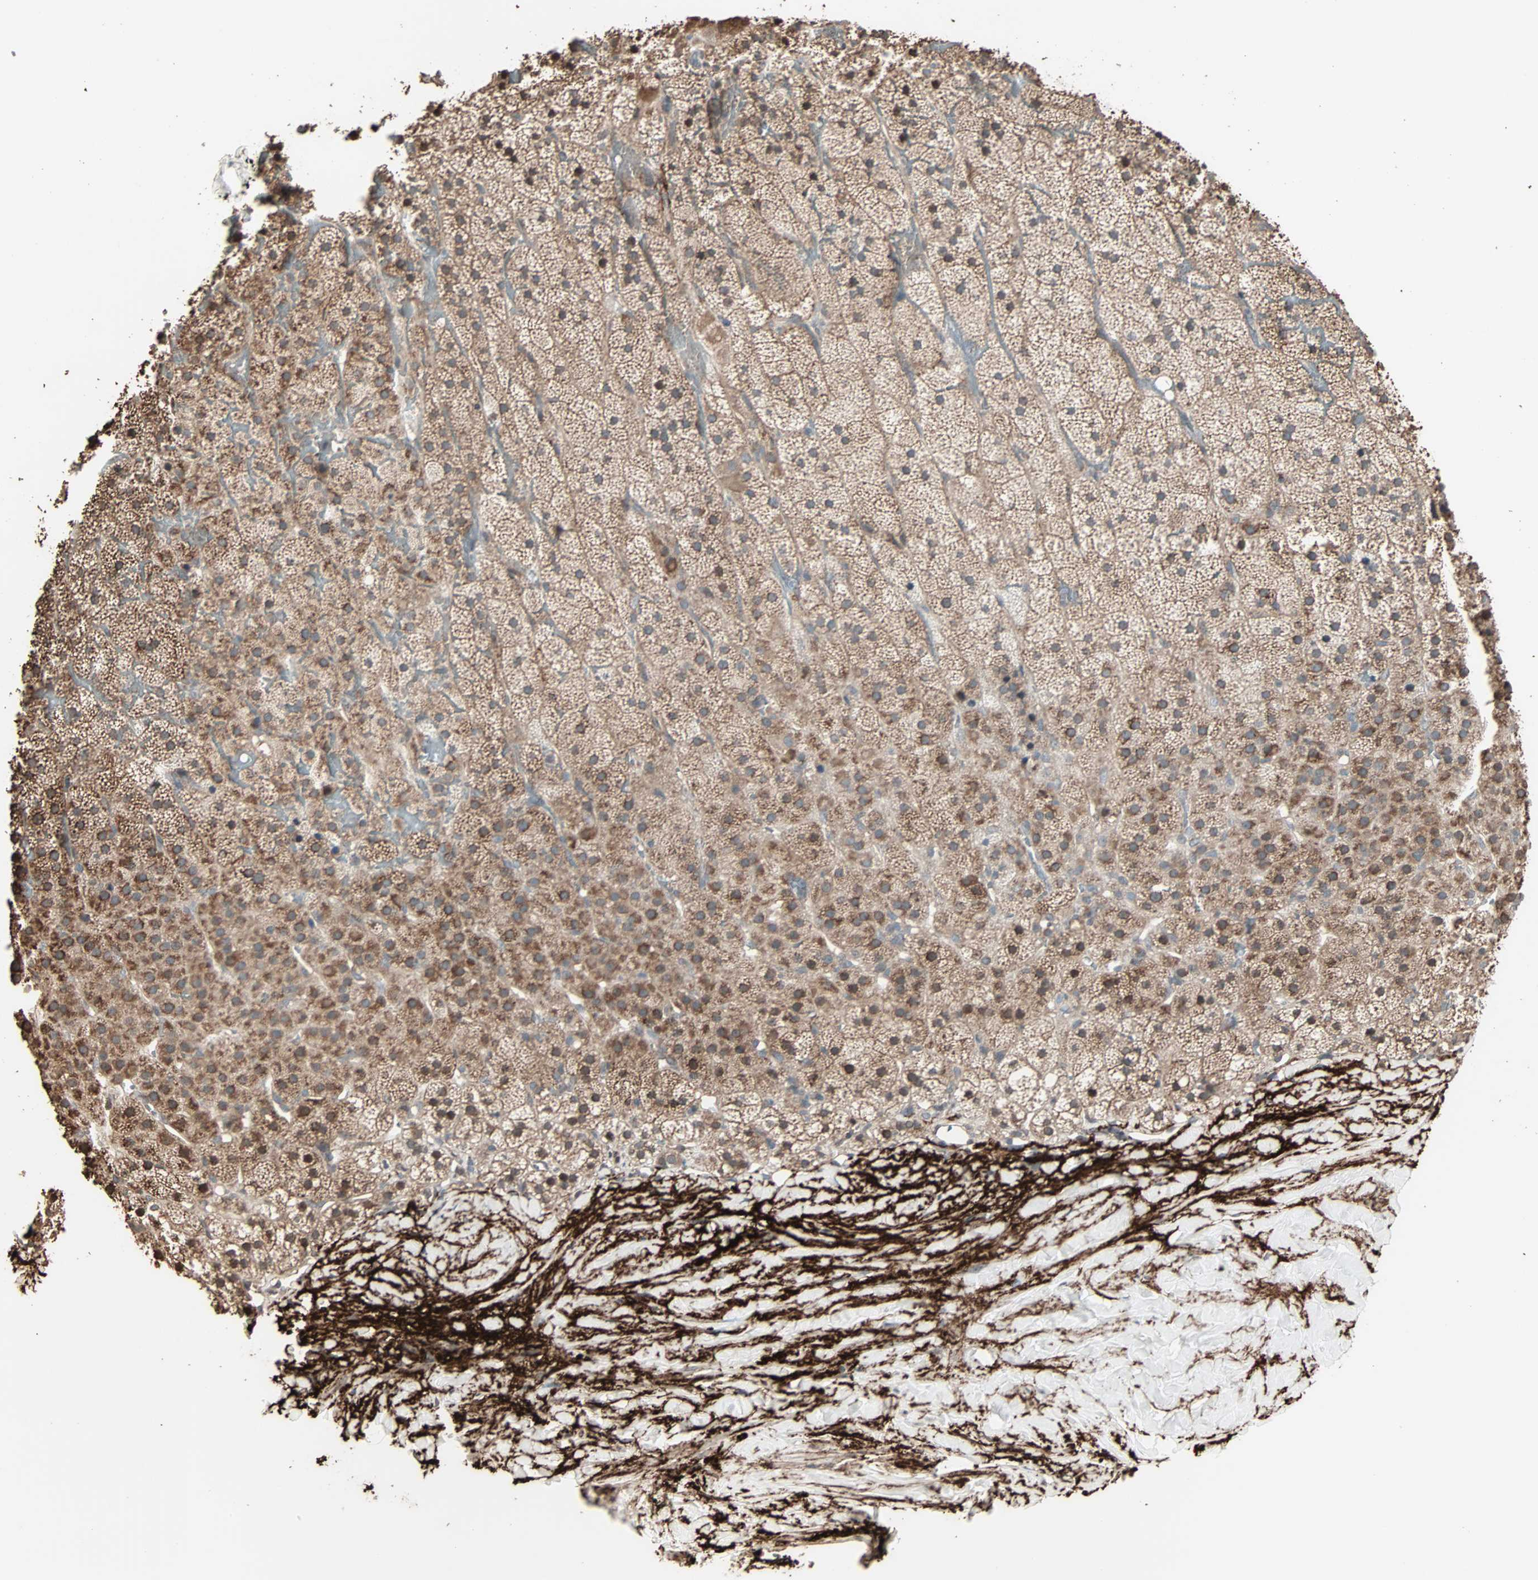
{"staining": {"intensity": "moderate", "quantity": ">75%", "location": "cytoplasmic/membranous"}, "tissue": "adrenal gland", "cell_type": "Glandular cells", "image_type": "normal", "snomed": [{"axis": "morphology", "description": "Normal tissue, NOS"}, {"axis": "topography", "description": "Adrenal gland"}], "caption": "Protein staining of unremarkable adrenal gland shows moderate cytoplasmic/membranous positivity in approximately >75% of glandular cells.", "gene": "CALCRL", "patient": {"sex": "male", "age": 35}}